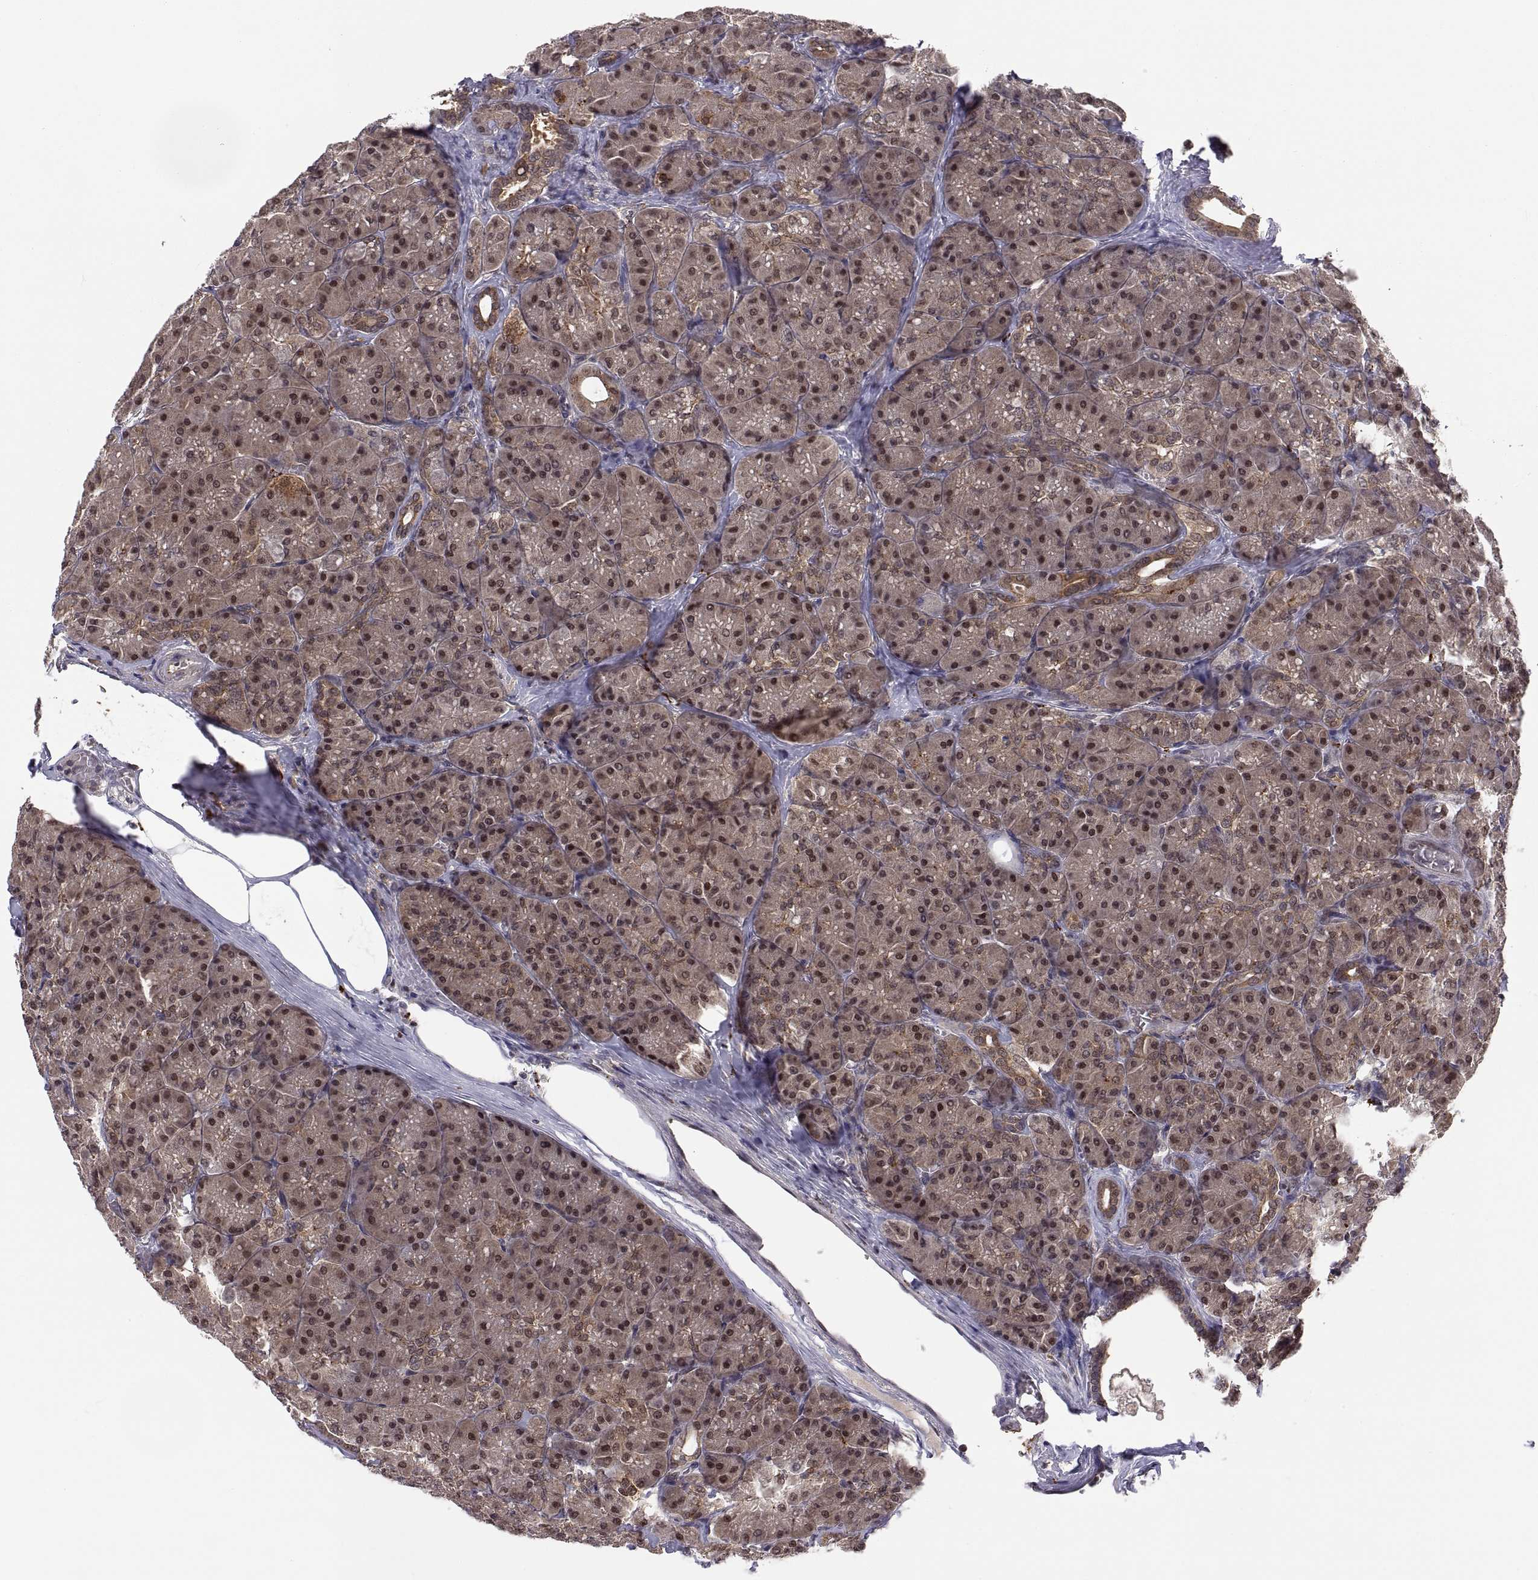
{"staining": {"intensity": "moderate", "quantity": "25%-75%", "location": "cytoplasmic/membranous"}, "tissue": "pancreas", "cell_type": "Exocrine glandular cells", "image_type": "normal", "snomed": [{"axis": "morphology", "description": "Normal tissue, NOS"}, {"axis": "topography", "description": "Pancreas"}], "caption": "The immunohistochemical stain labels moderate cytoplasmic/membranous positivity in exocrine glandular cells of normal pancreas. (IHC, brightfield microscopy, high magnification).", "gene": "PSMC2", "patient": {"sex": "male", "age": 57}}